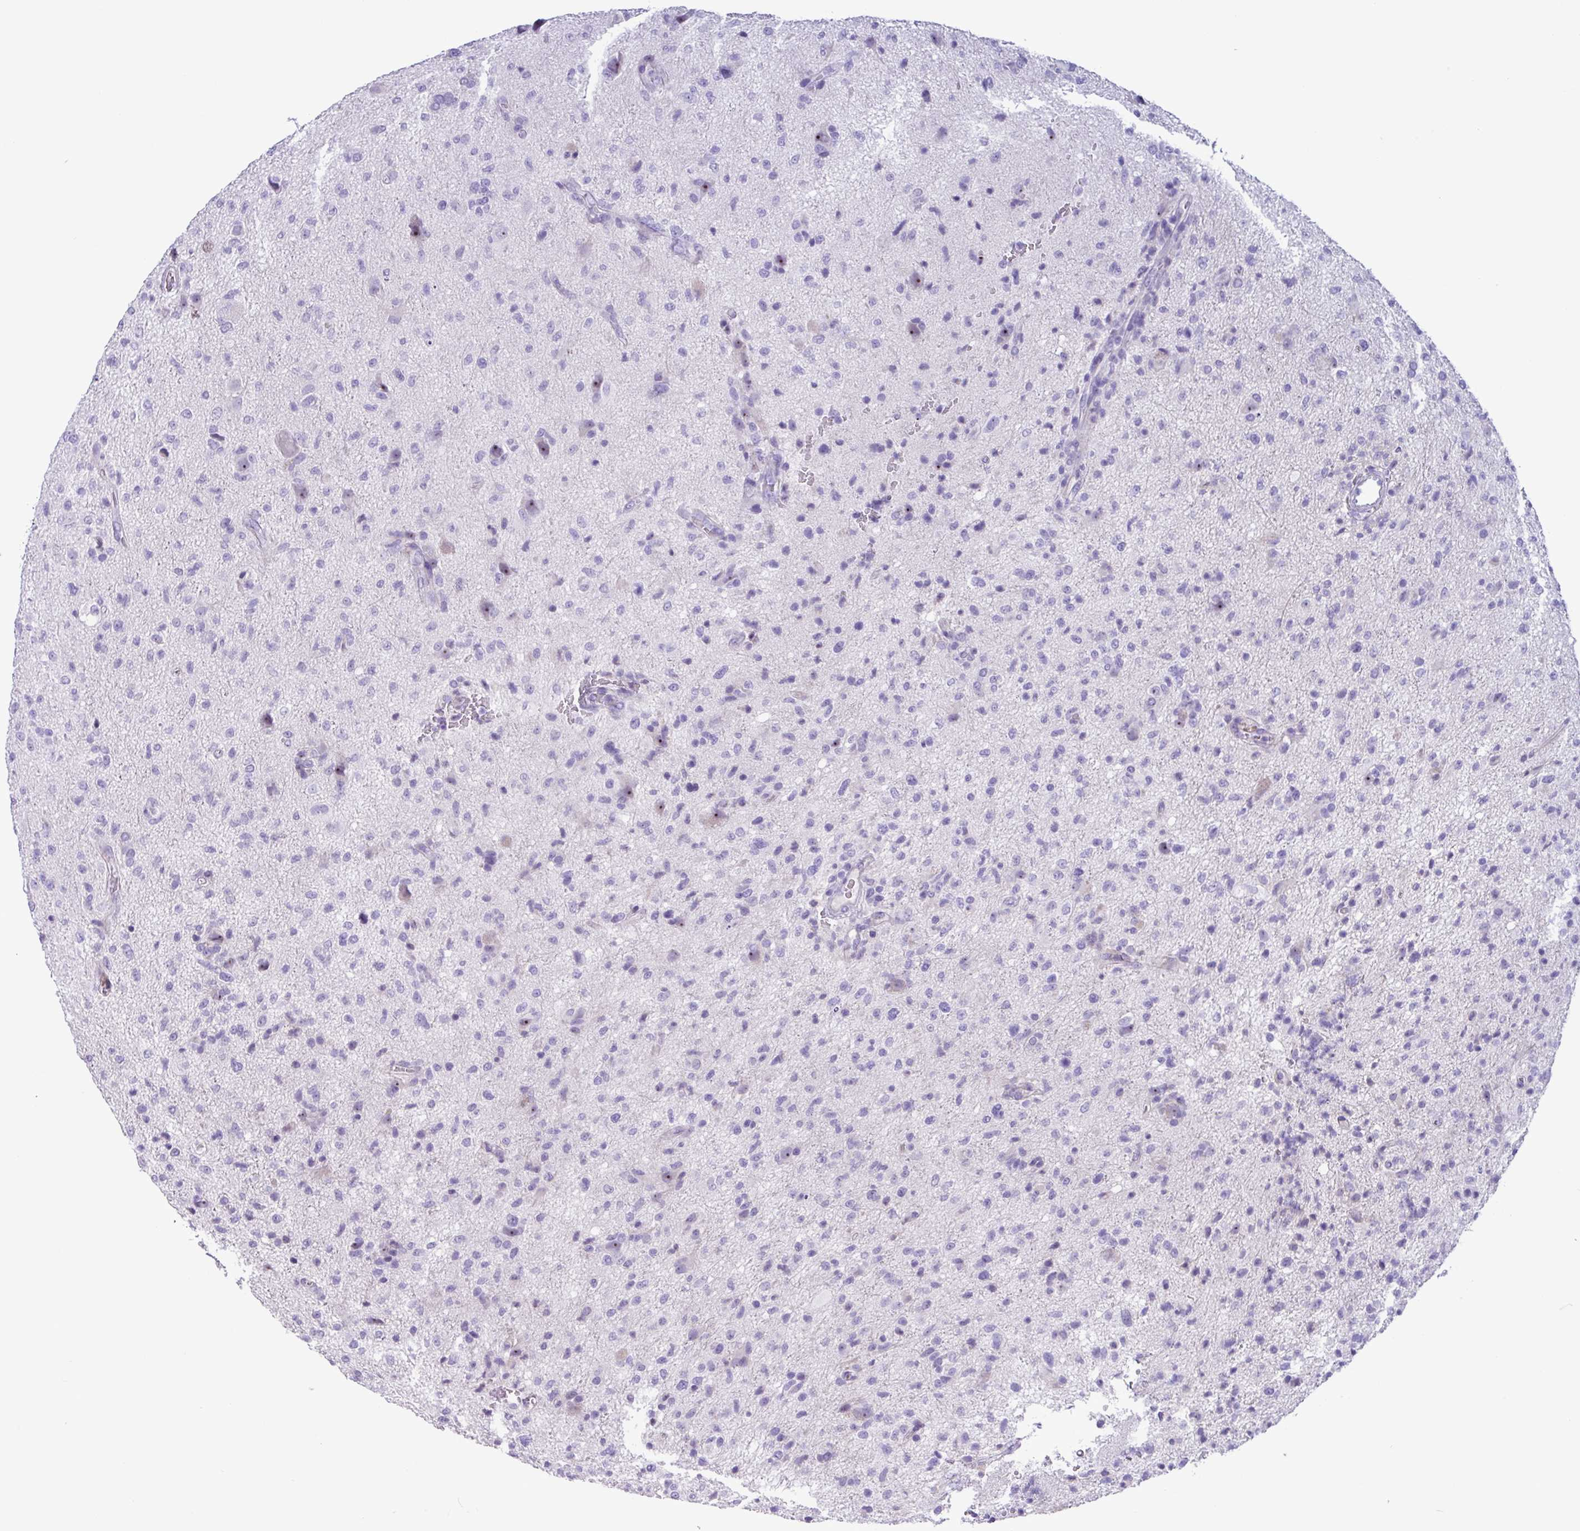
{"staining": {"intensity": "negative", "quantity": "none", "location": "none"}, "tissue": "glioma", "cell_type": "Tumor cells", "image_type": "cancer", "snomed": [{"axis": "morphology", "description": "Glioma, malignant, High grade"}, {"axis": "topography", "description": "Brain"}], "caption": "IHC of glioma demonstrates no positivity in tumor cells.", "gene": "MRM2", "patient": {"sex": "female", "age": 57}}